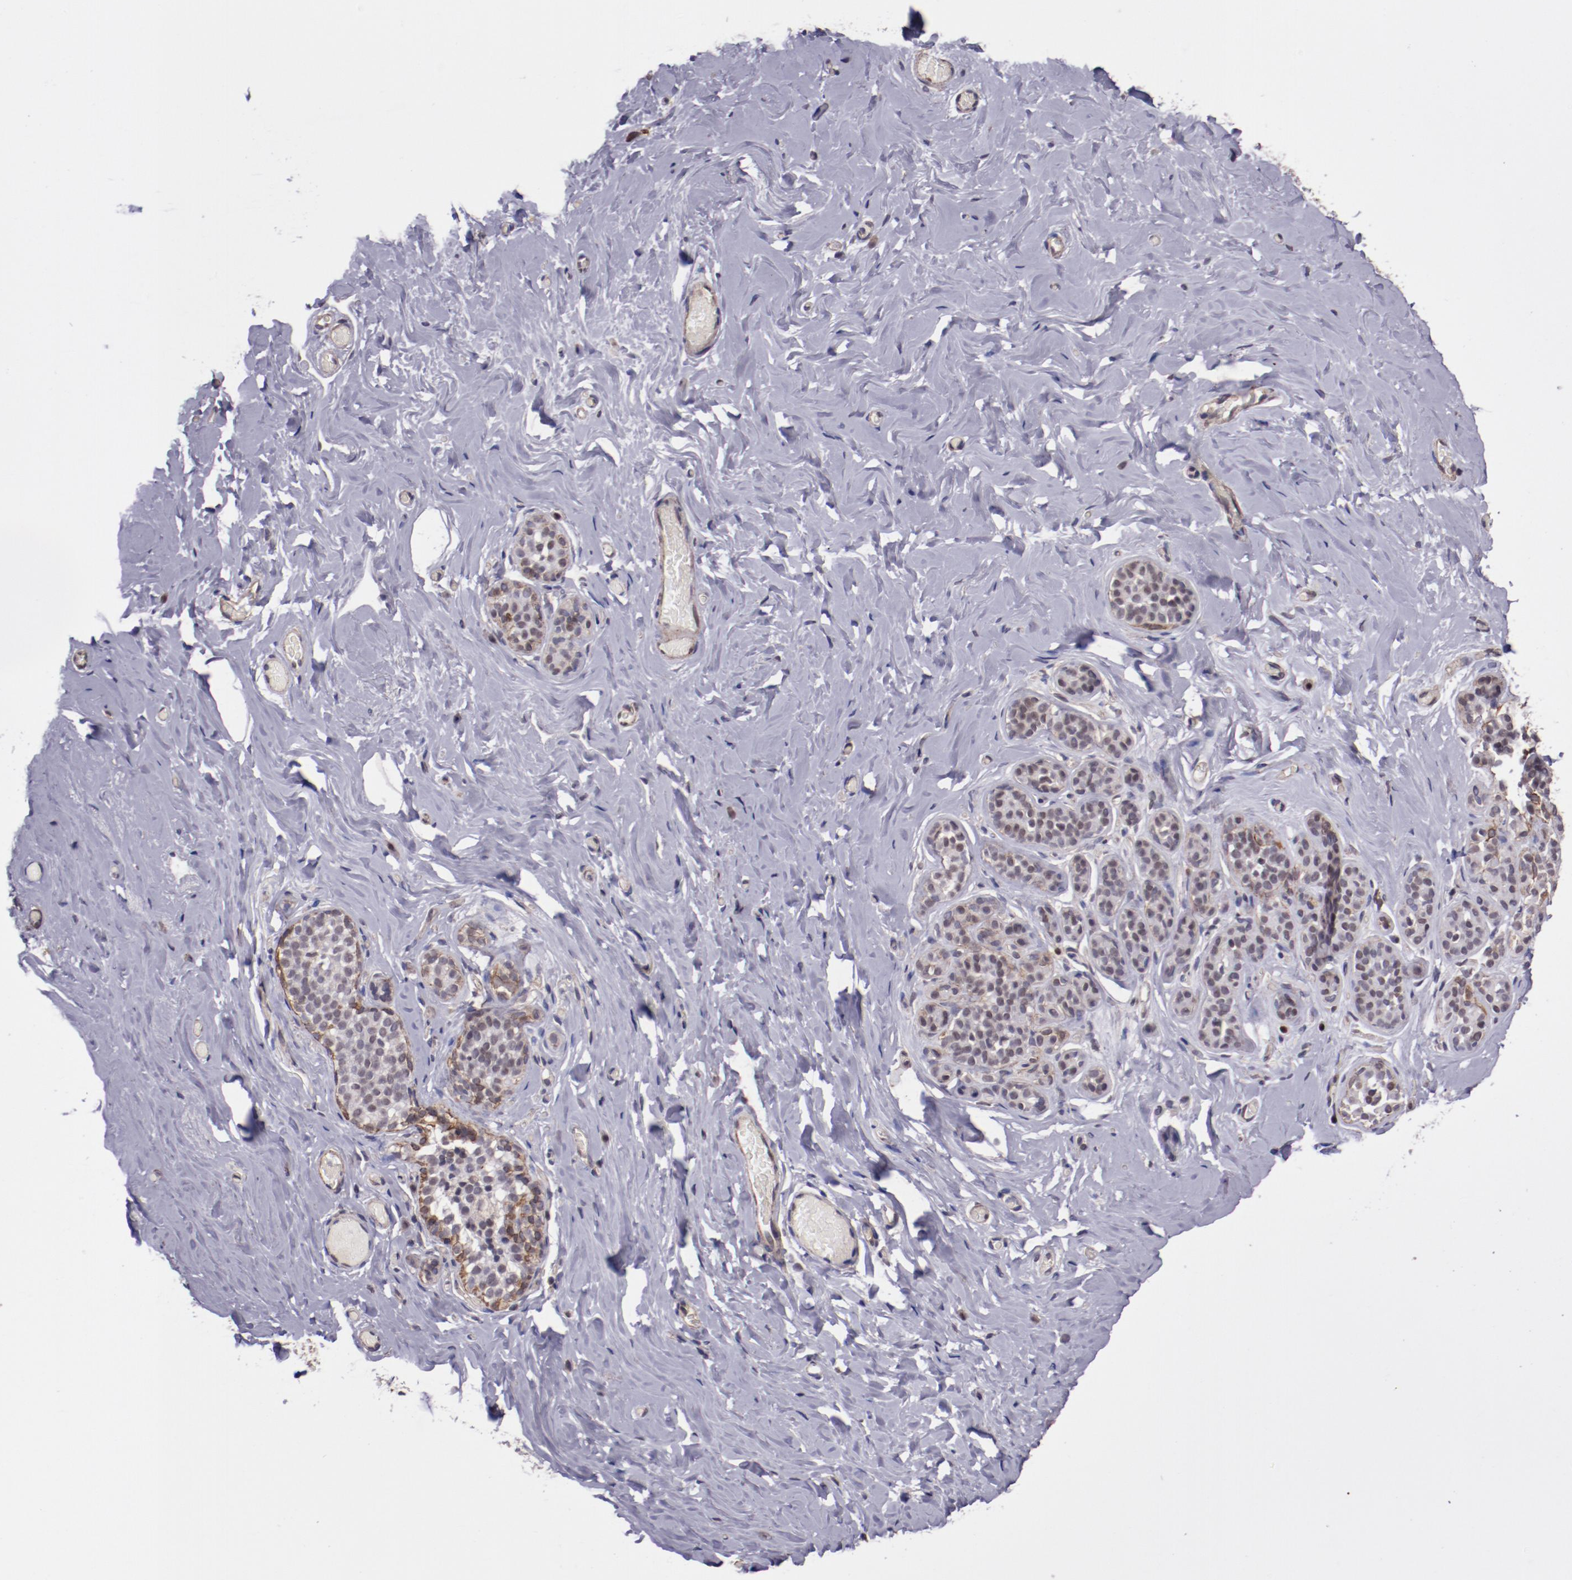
{"staining": {"intensity": "negative", "quantity": "none", "location": "none"}, "tissue": "breast", "cell_type": "Adipocytes", "image_type": "normal", "snomed": [{"axis": "morphology", "description": "Normal tissue, NOS"}, {"axis": "topography", "description": "Breast"}], "caption": "This histopathology image is of benign breast stained with immunohistochemistry to label a protein in brown with the nuclei are counter-stained blue. There is no expression in adipocytes. (Stains: DAB immunohistochemistry (IHC) with hematoxylin counter stain, Microscopy: brightfield microscopy at high magnification).", "gene": "ELF1", "patient": {"sex": "female", "age": 75}}